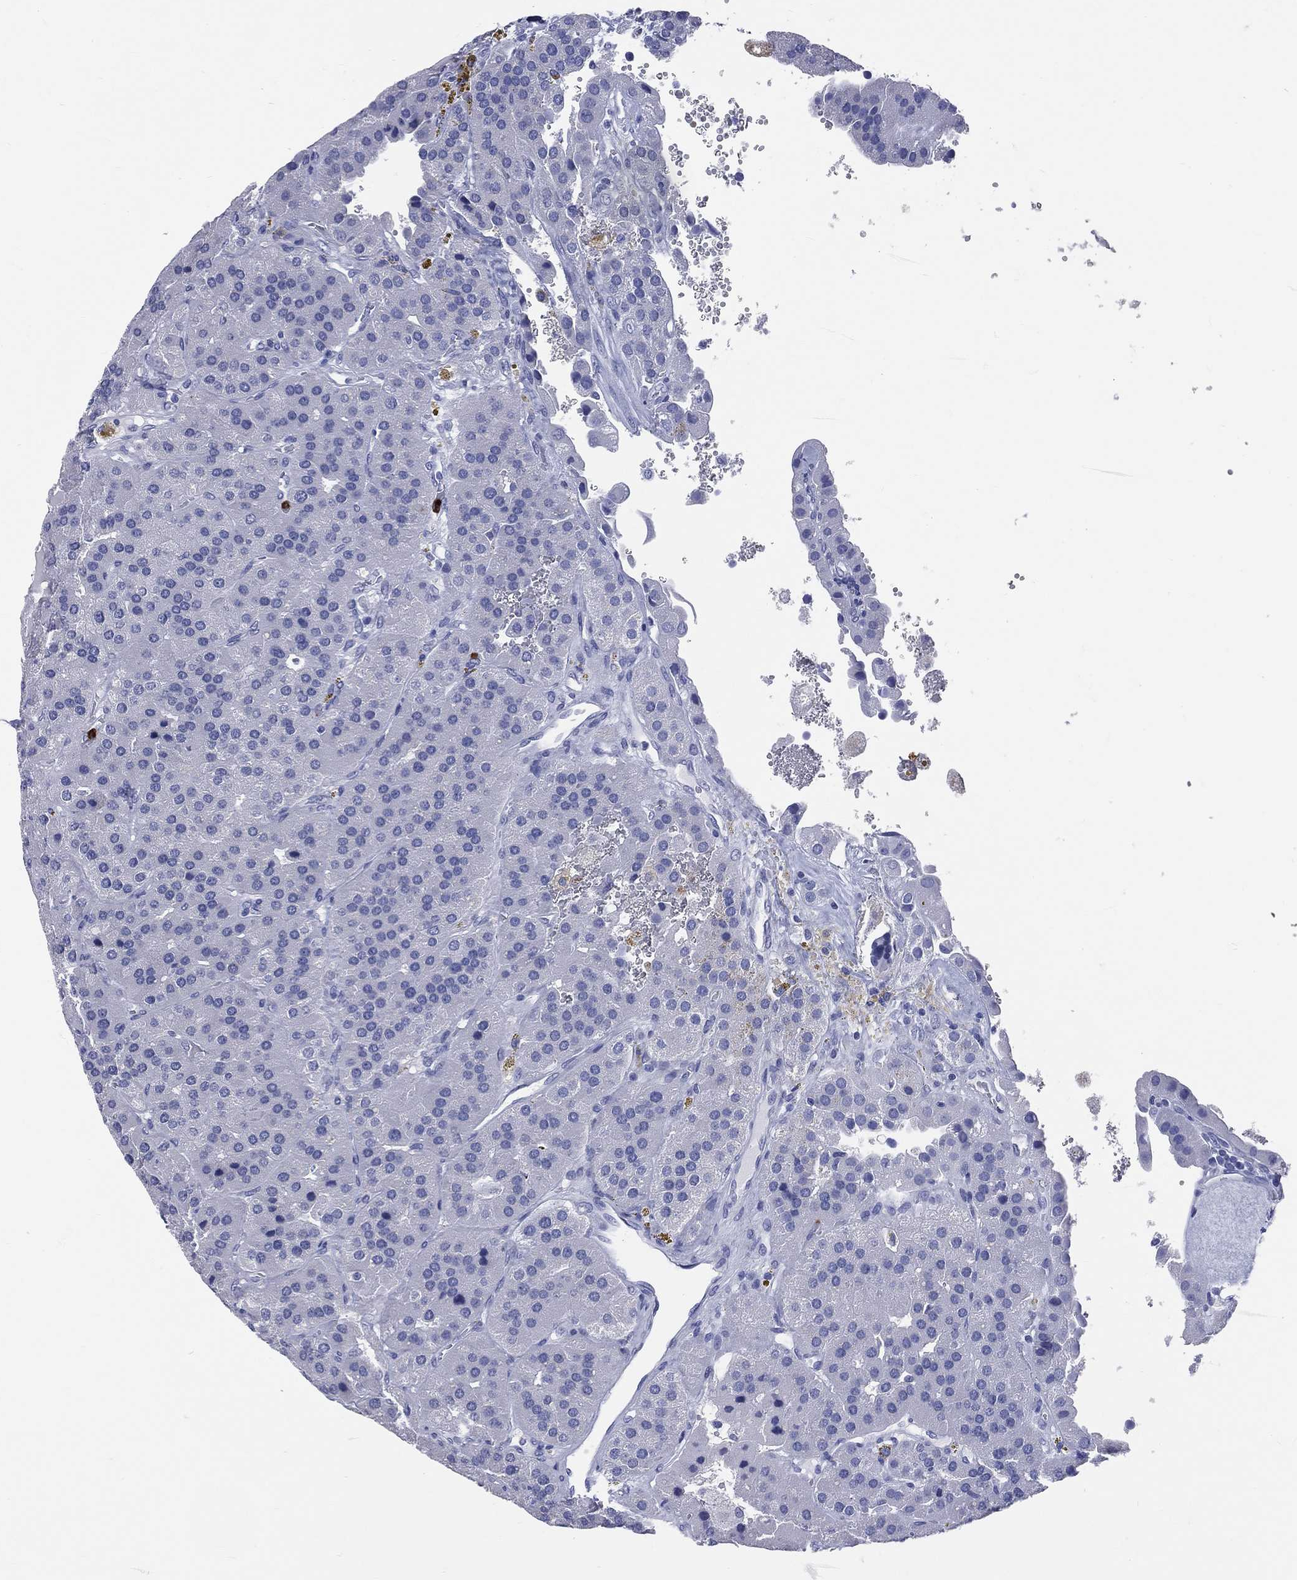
{"staining": {"intensity": "negative", "quantity": "none", "location": "none"}, "tissue": "parathyroid gland", "cell_type": "Glandular cells", "image_type": "normal", "snomed": [{"axis": "morphology", "description": "Normal tissue, NOS"}, {"axis": "morphology", "description": "Adenoma, NOS"}, {"axis": "topography", "description": "Parathyroid gland"}], "caption": "An immunohistochemistry (IHC) histopathology image of unremarkable parathyroid gland is shown. There is no staining in glandular cells of parathyroid gland. (DAB immunohistochemistry, high magnification).", "gene": "PGLYRP1", "patient": {"sex": "female", "age": 86}}